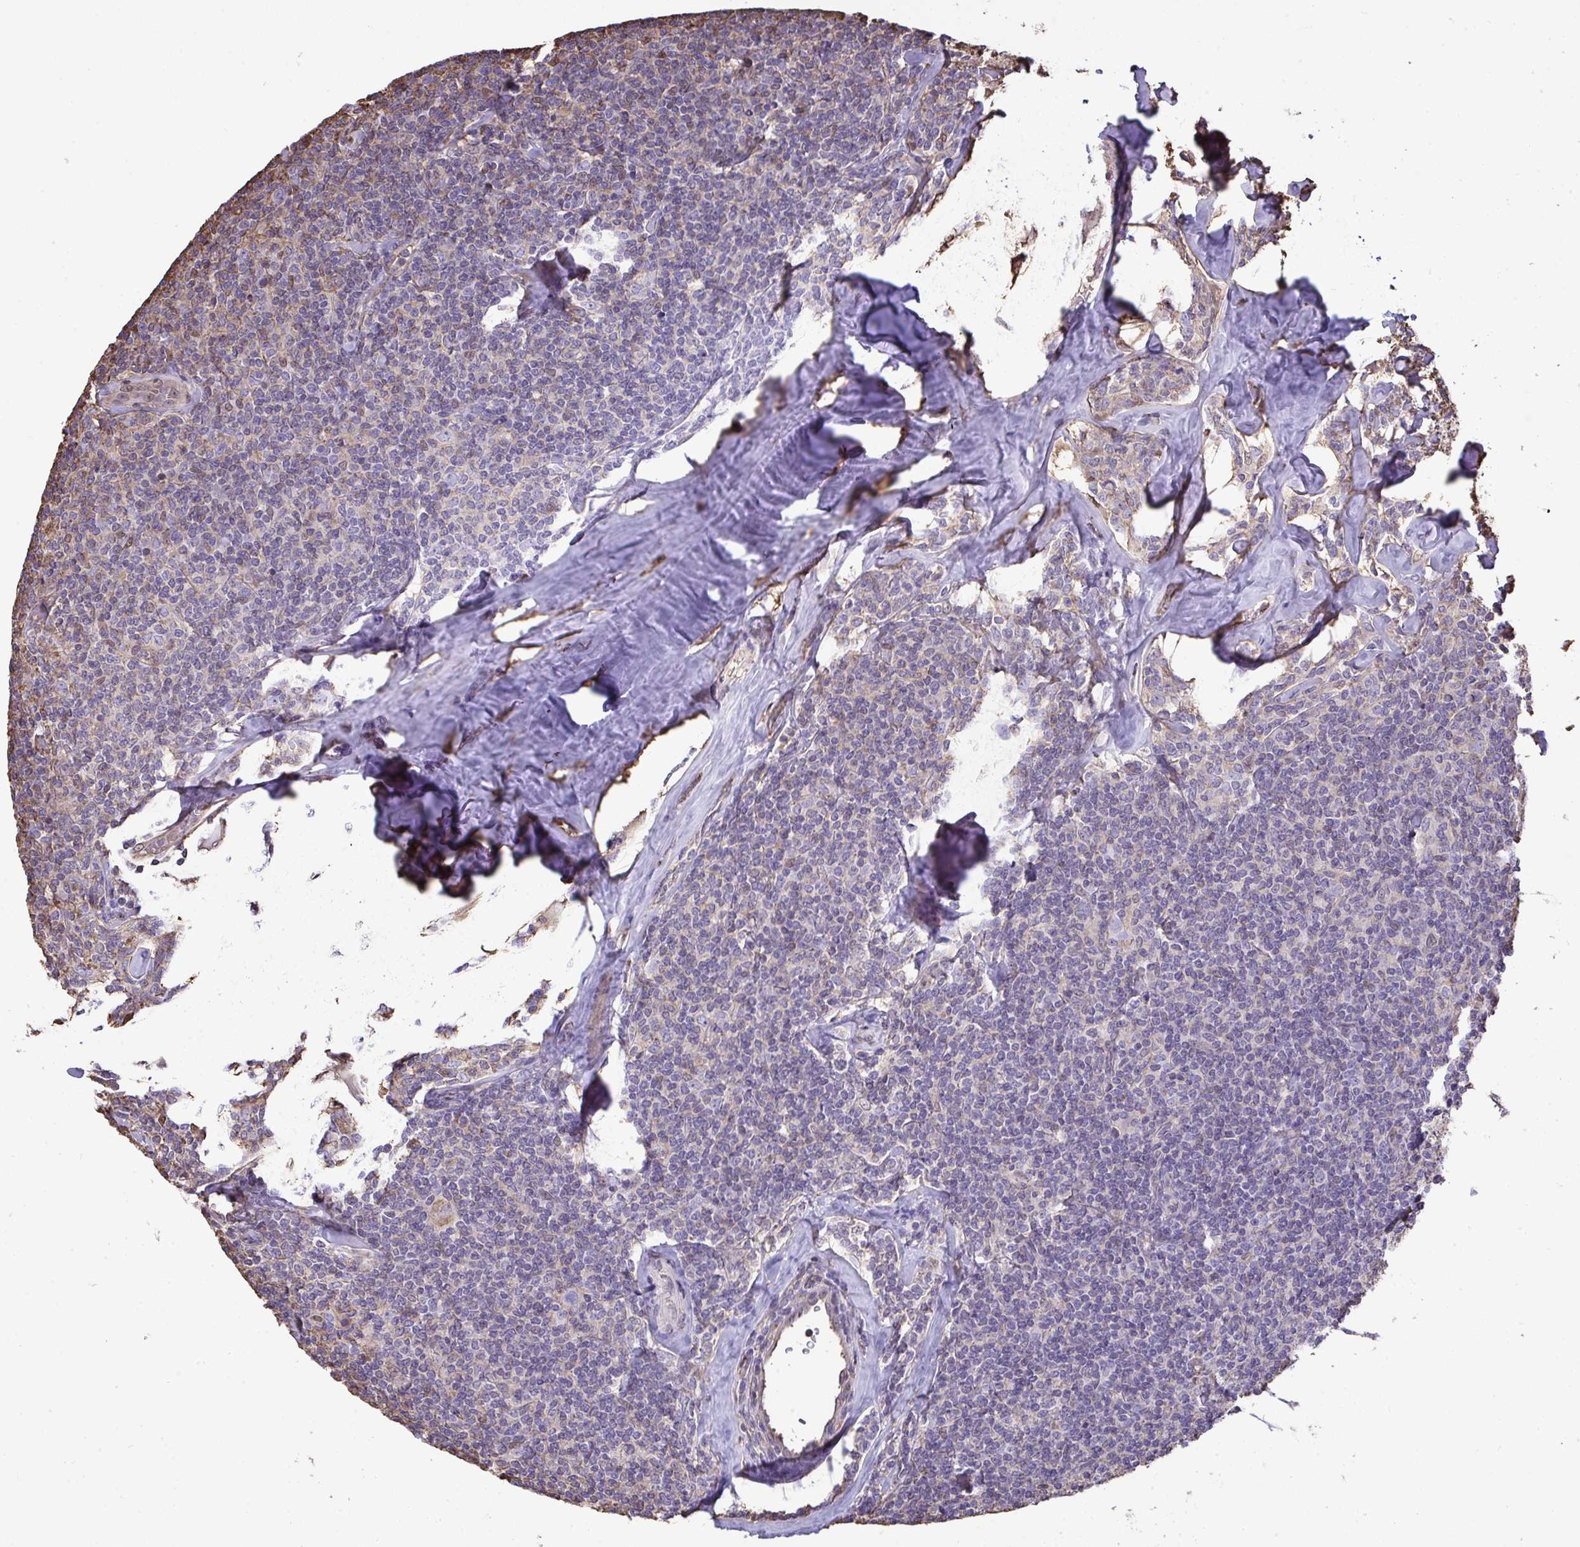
{"staining": {"intensity": "negative", "quantity": "none", "location": "none"}, "tissue": "lymphoma", "cell_type": "Tumor cells", "image_type": "cancer", "snomed": [{"axis": "morphology", "description": "Malignant lymphoma, non-Hodgkin's type, Low grade"}, {"axis": "topography", "description": "Lymph node"}], "caption": "This is a image of IHC staining of malignant lymphoma, non-Hodgkin's type (low-grade), which shows no expression in tumor cells.", "gene": "ANXA5", "patient": {"sex": "female", "age": 56}}